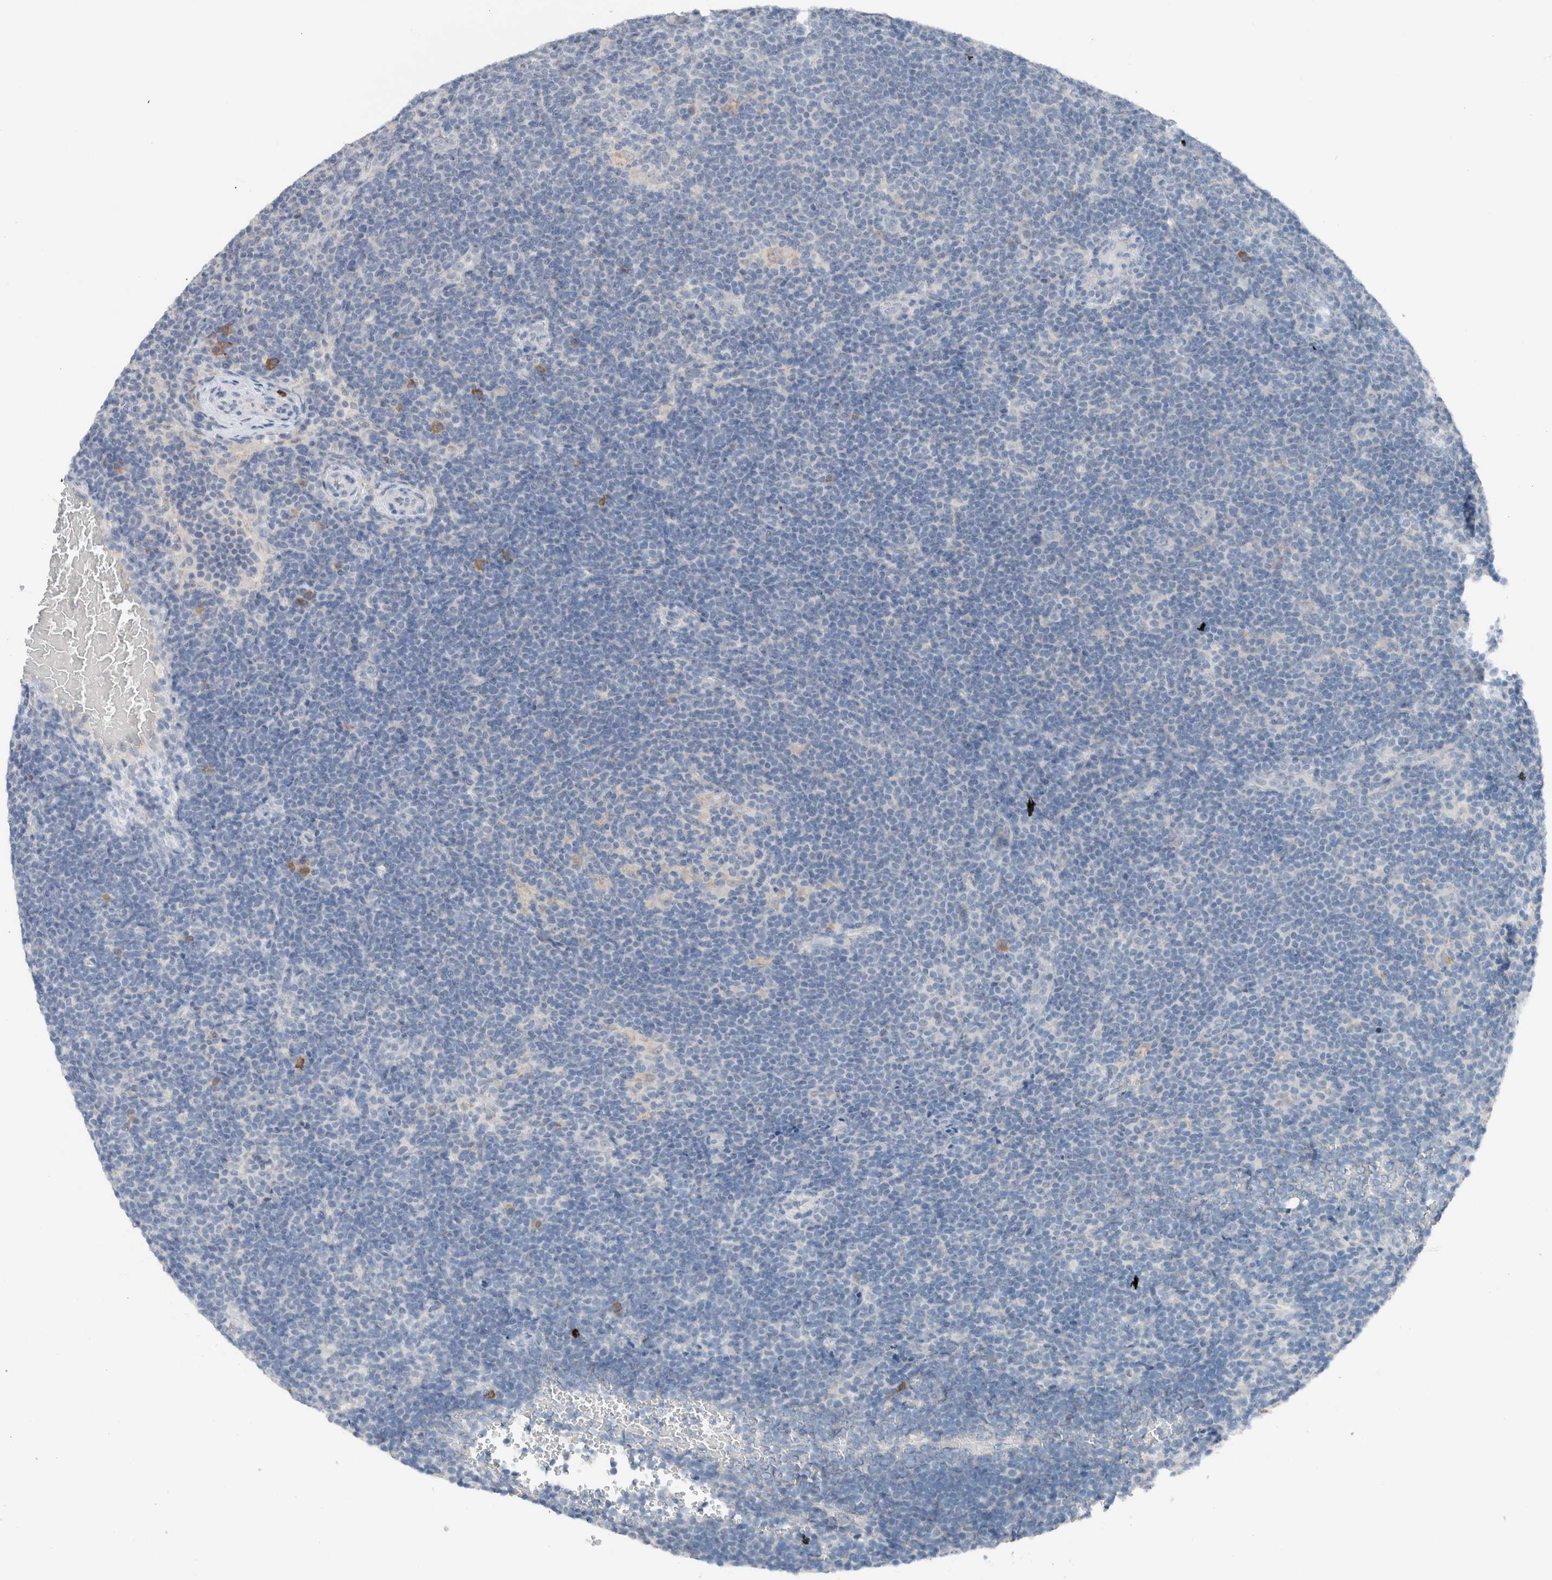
{"staining": {"intensity": "weak", "quantity": "<25%", "location": "cytoplasmic/membranous"}, "tissue": "lymphoma", "cell_type": "Tumor cells", "image_type": "cancer", "snomed": [{"axis": "morphology", "description": "Hodgkin's disease, NOS"}, {"axis": "topography", "description": "Lymph node"}], "caption": "There is no significant expression in tumor cells of Hodgkin's disease.", "gene": "DUOX1", "patient": {"sex": "female", "age": 57}}